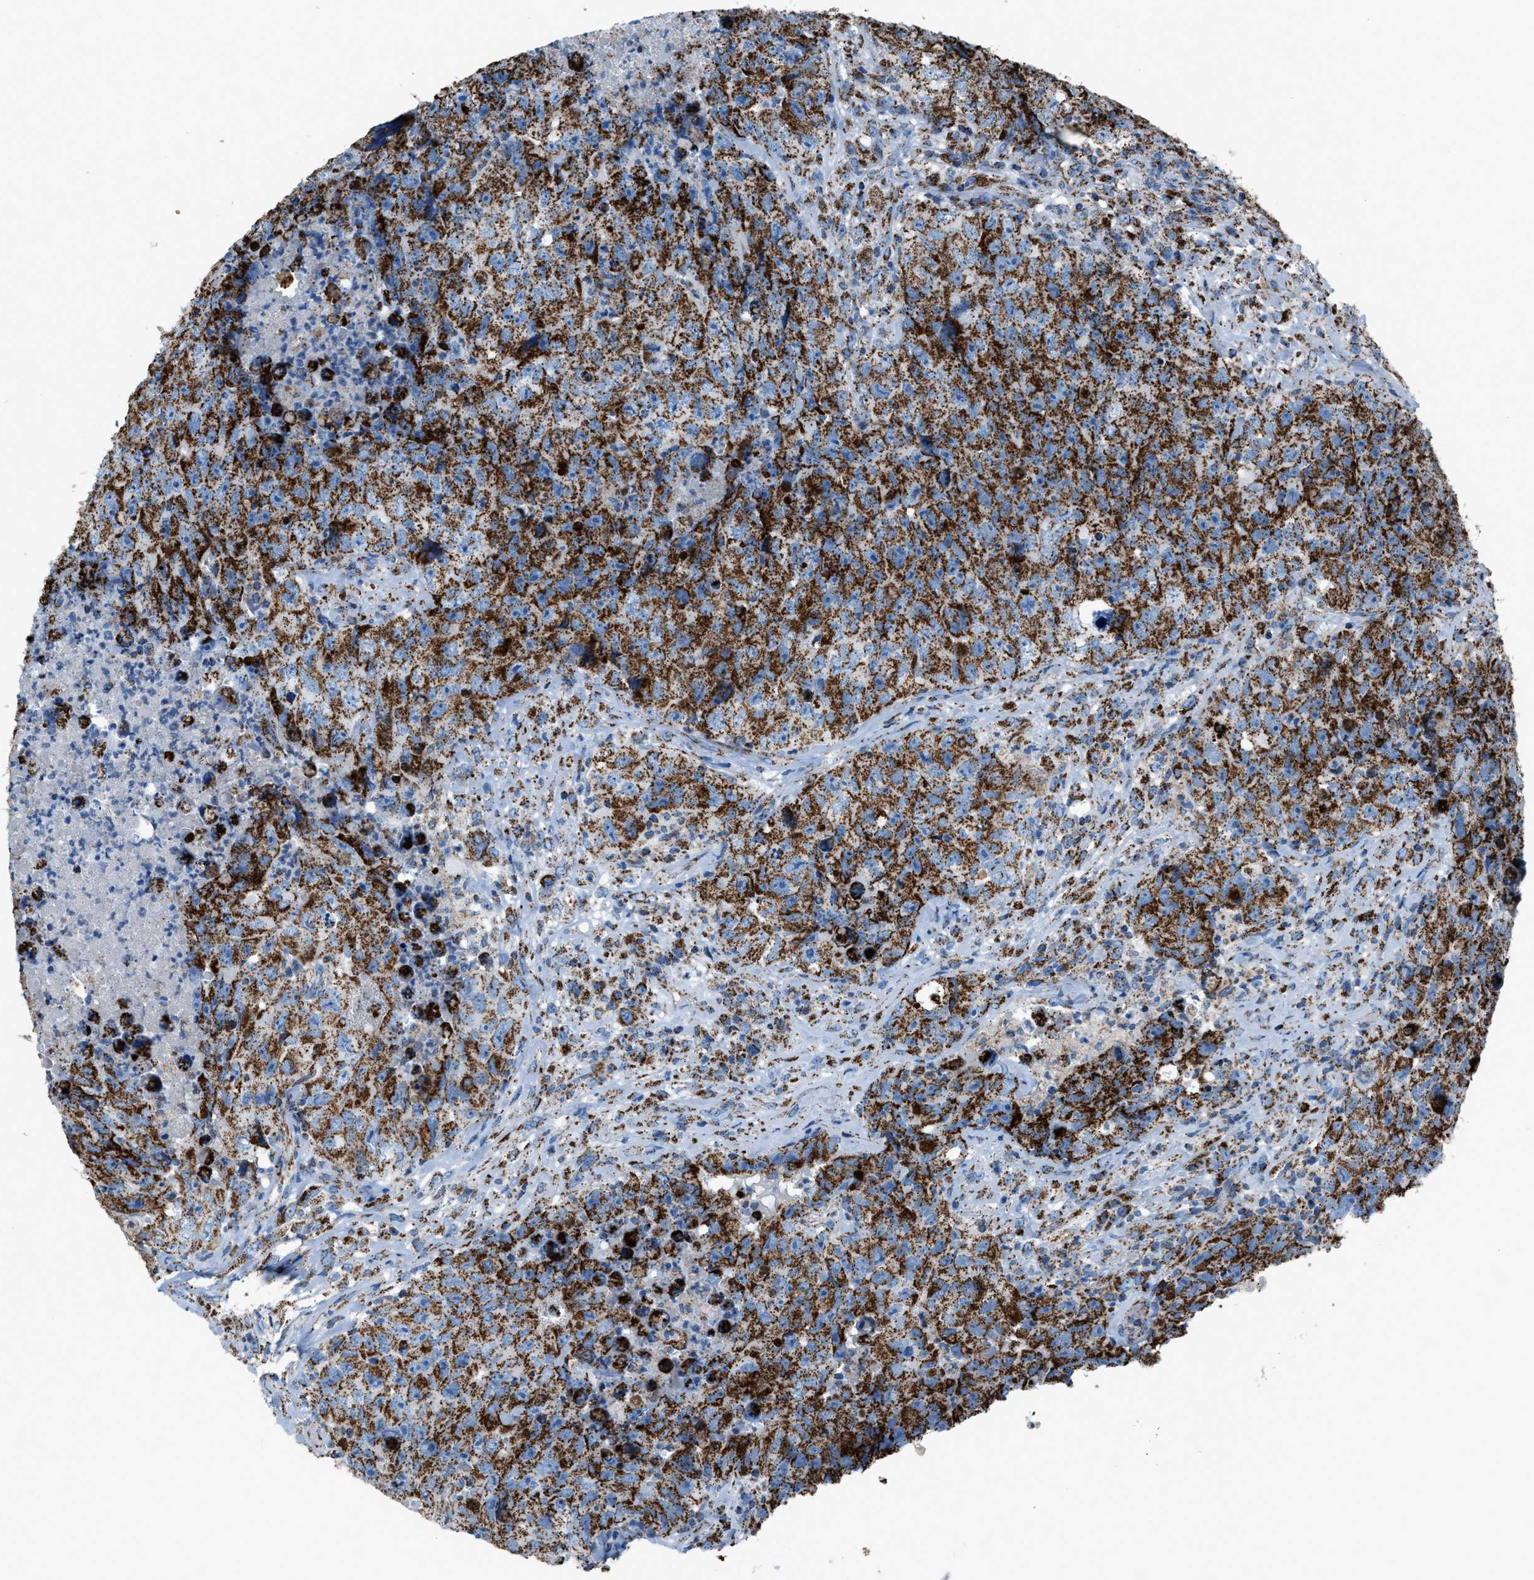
{"staining": {"intensity": "strong", "quantity": ">75%", "location": "cytoplasmic/membranous"}, "tissue": "testis cancer", "cell_type": "Tumor cells", "image_type": "cancer", "snomed": [{"axis": "morphology", "description": "Carcinoma, Embryonal, NOS"}, {"axis": "topography", "description": "Testis"}], "caption": "The micrograph shows immunohistochemical staining of testis embryonal carcinoma. There is strong cytoplasmic/membranous staining is identified in approximately >75% of tumor cells.", "gene": "MDH2", "patient": {"sex": "male", "age": 32}}